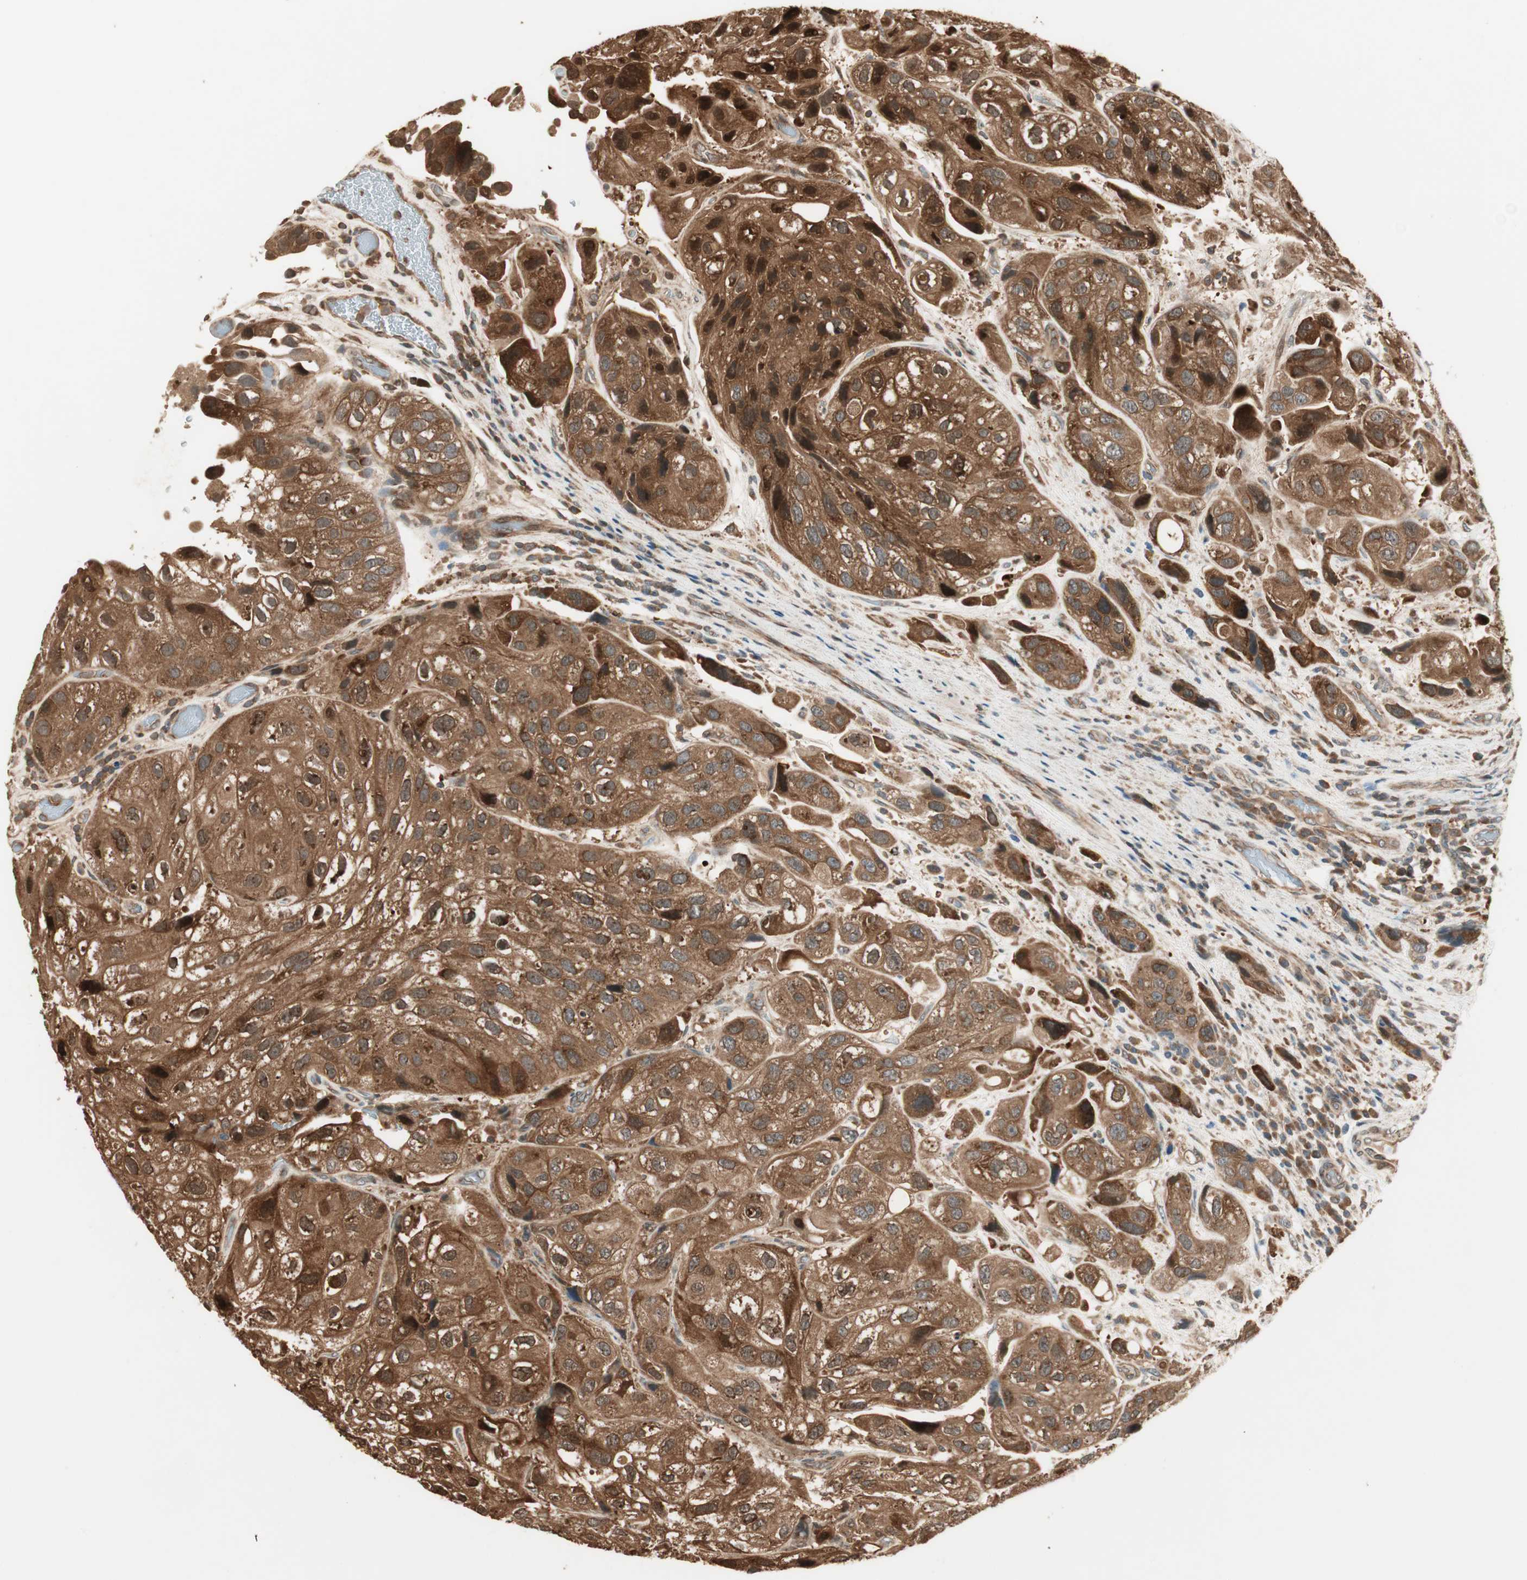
{"staining": {"intensity": "strong", "quantity": ">75%", "location": "cytoplasmic/membranous,nuclear"}, "tissue": "urothelial cancer", "cell_type": "Tumor cells", "image_type": "cancer", "snomed": [{"axis": "morphology", "description": "Urothelial carcinoma, High grade"}, {"axis": "topography", "description": "Urinary bladder"}], "caption": "Protein expression by immunohistochemistry exhibits strong cytoplasmic/membranous and nuclear expression in about >75% of tumor cells in urothelial carcinoma (high-grade).", "gene": "CNOT4", "patient": {"sex": "female", "age": 64}}